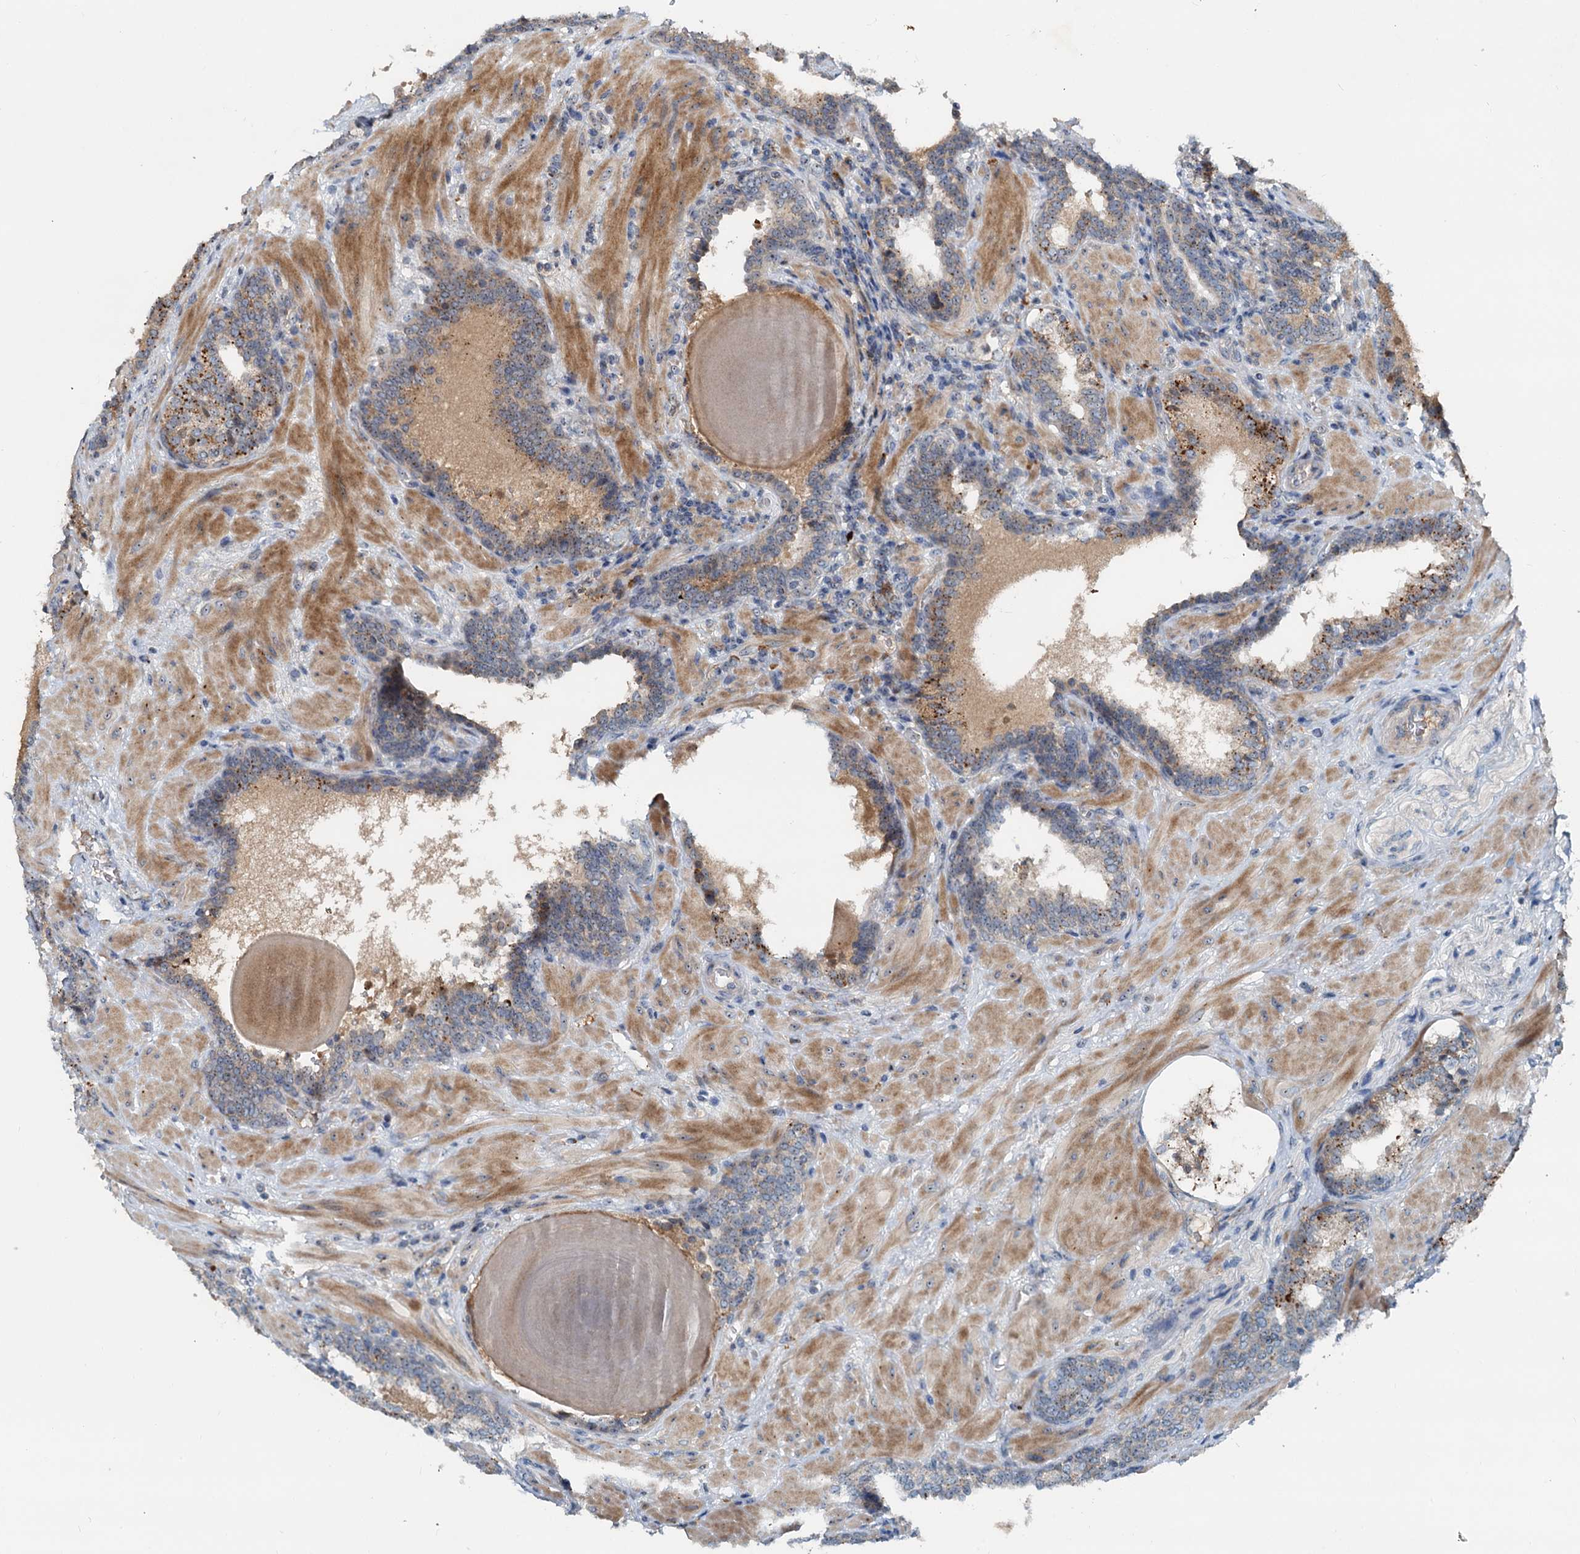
{"staining": {"intensity": "strong", "quantity": "<25%", "location": "cytoplasmic/membranous"}, "tissue": "prostate cancer", "cell_type": "Tumor cells", "image_type": "cancer", "snomed": [{"axis": "morphology", "description": "Adenocarcinoma, Low grade"}, {"axis": "topography", "description": "Prostate"}], "caption": "Tumor cells reveal medium levels of strong cytoplasmic/membranous staining in about <25% of cells in prostate cancer. The staining is performed using DAB (3,3'-diaminobenzidine) brown chromogen to label protein expression. The nuclei are counter-stained blue using hematoxylin.", "gene": "RGS7BP", "patient": {"sex": "male", "age": 60}}